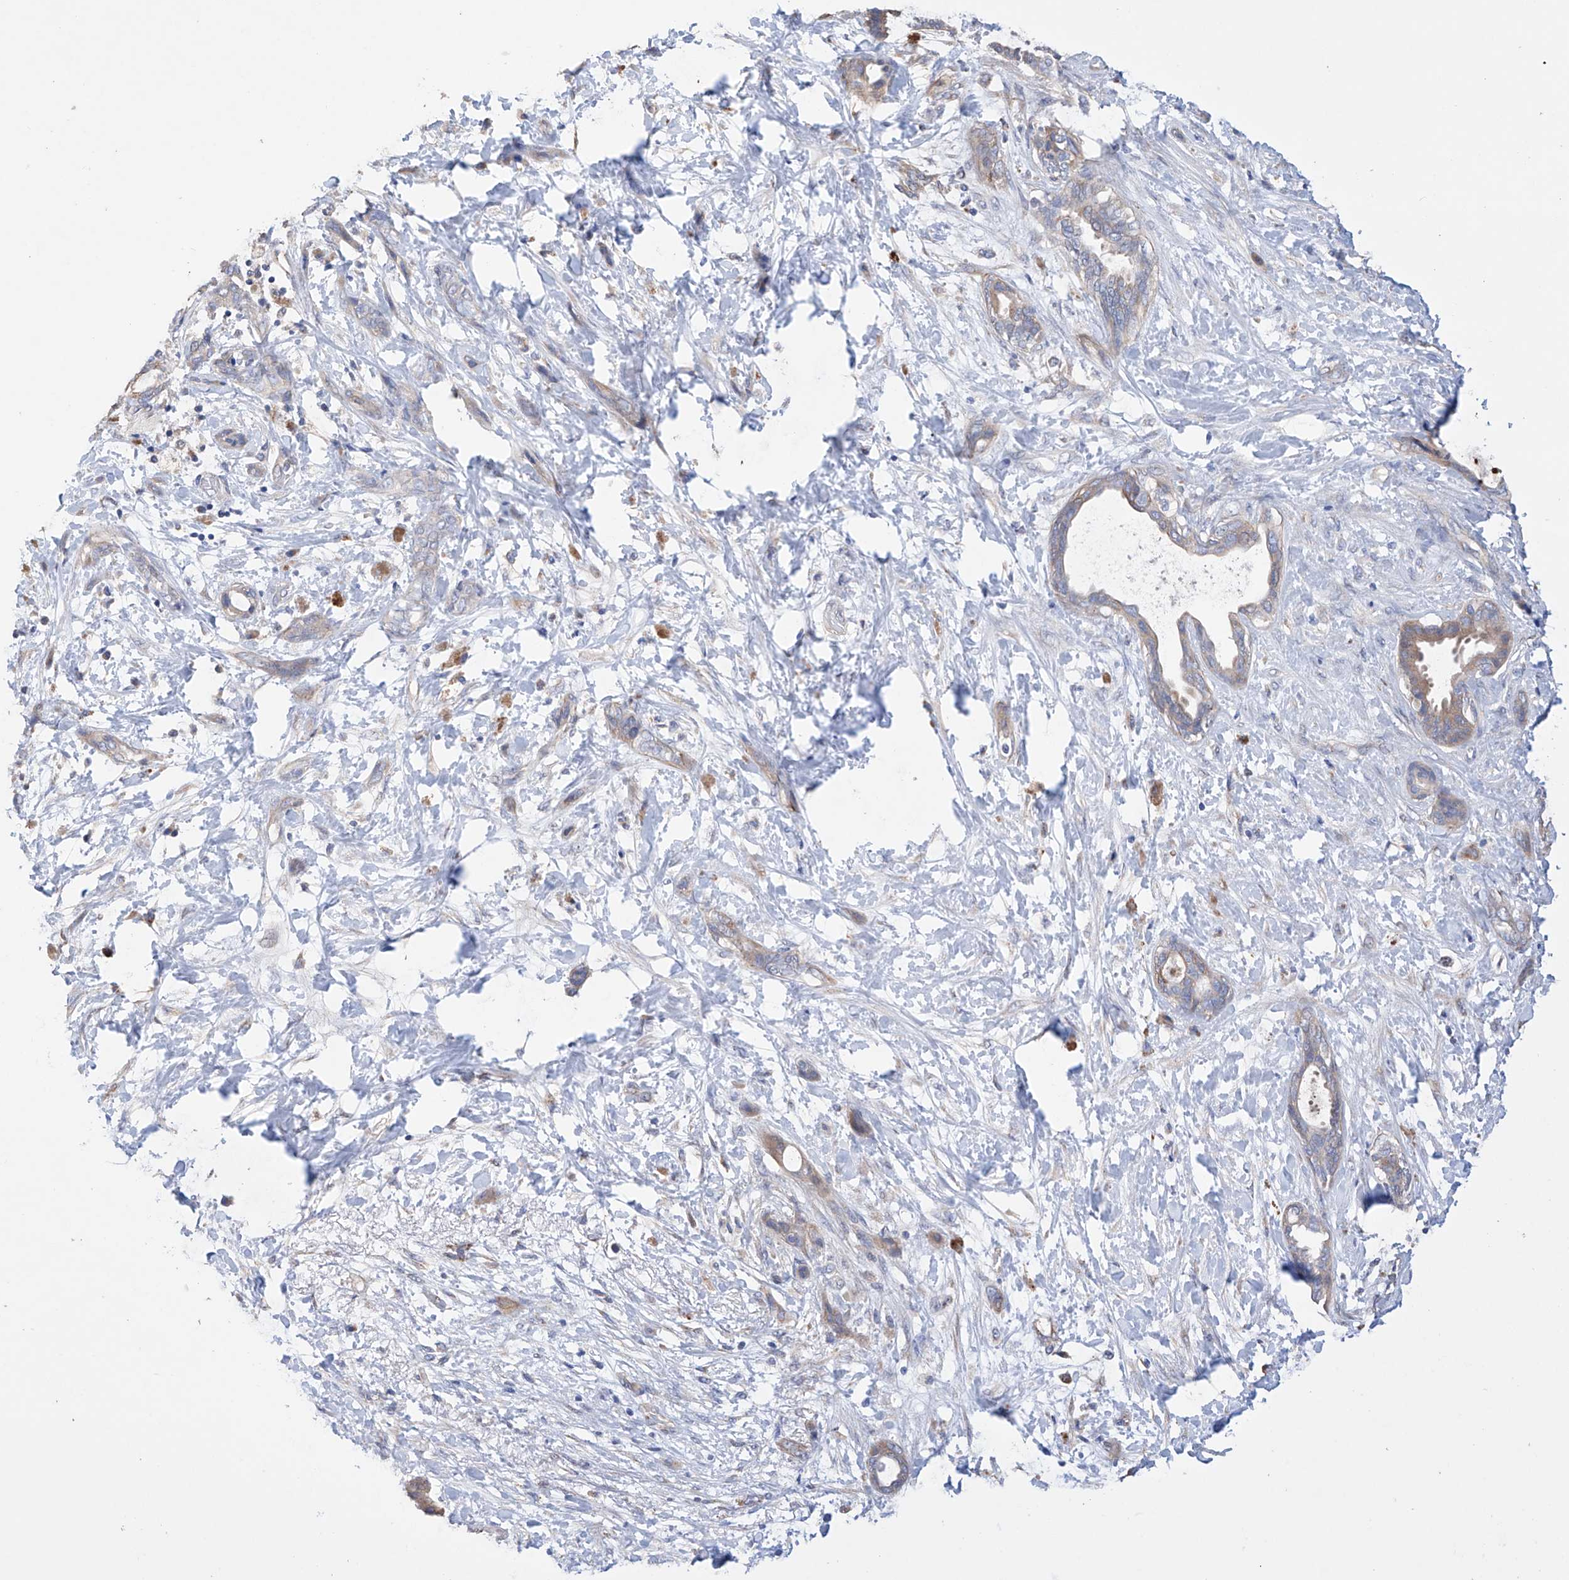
{"staining": {"intensity": "weak", "quantity": ">75%", "location": "cytoplasmic/membranous"}, "tissue": "pancreatic cancer", "cell_type": "Tumor cells", "image_type": "cancer", "snomed": [{"axis": "morphology", "description": "Normal tissue, NOS"}, {"axis": "morphology", "description": "Adenocarcinoma, NOS"}, {"axis": "topography", "description": "Pancreas"}, {"axis": "topography", "description": "Peripheral nerve tissue"}], "caption": "Weak cytoplasmic/membranous positivity is seen in approximately >75% of tumor cells in pancreatic cancer (adenocarcinoma).", "gene": "AFG1L", "patient": {"sex": "female", "age": 63}}